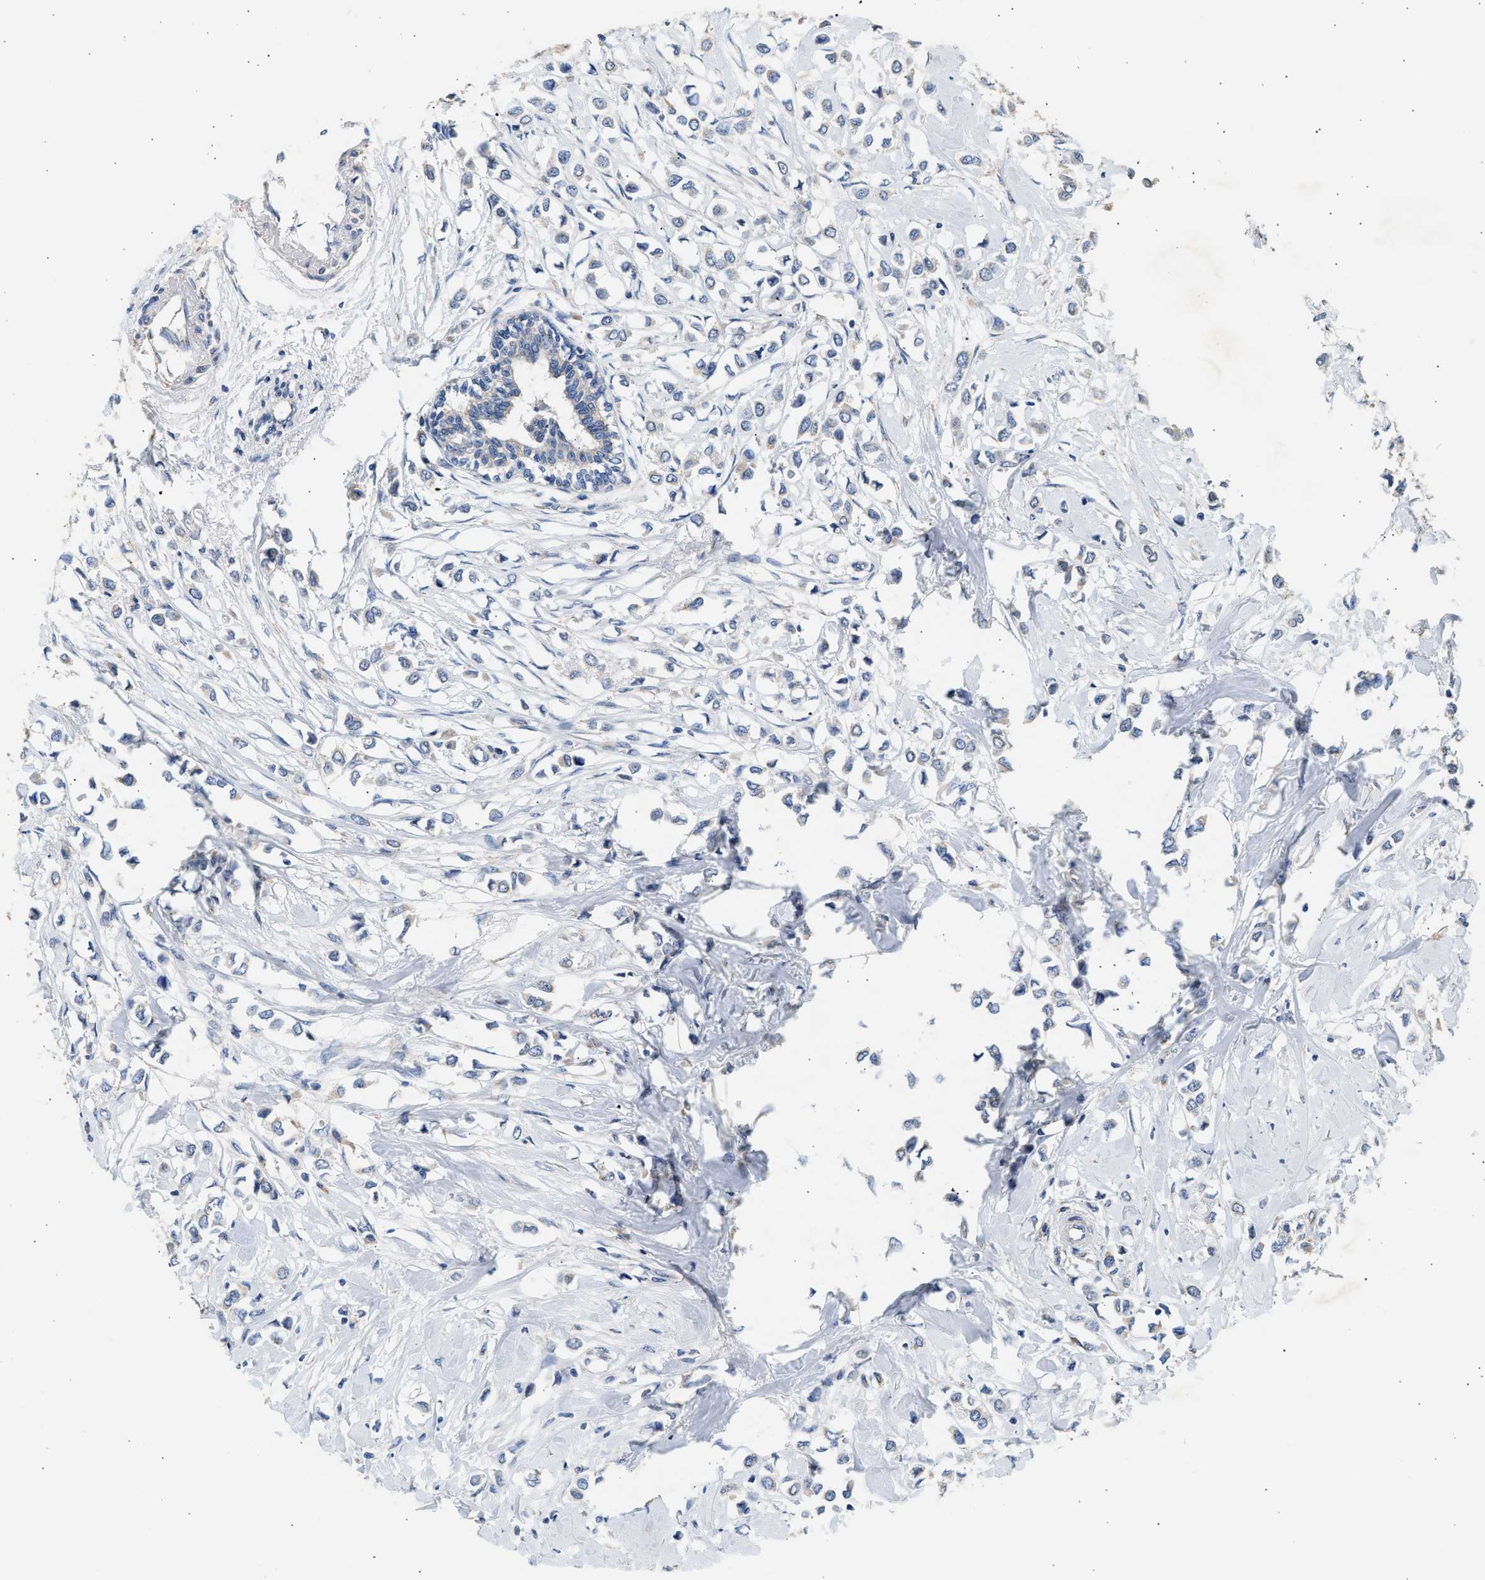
{"staining": {"intensity": "negative", "quantity": "none", "location": "none"}, "tissue": "breast cancer", "cell_type": "Tumor cells", "image_type": "cancer", "snomed": [{"axis": "morphology", "description": "Lobular carcinoma"}, {"axis": "topography", "description": "Breast"}], "caption": "Immunohistochemistry histopathology image of human breast cancer stained for a protein (brown), which shows no staining in tumor cells.", "gene": "WDR31", "patient": {"sex": "female", "age": 51}}